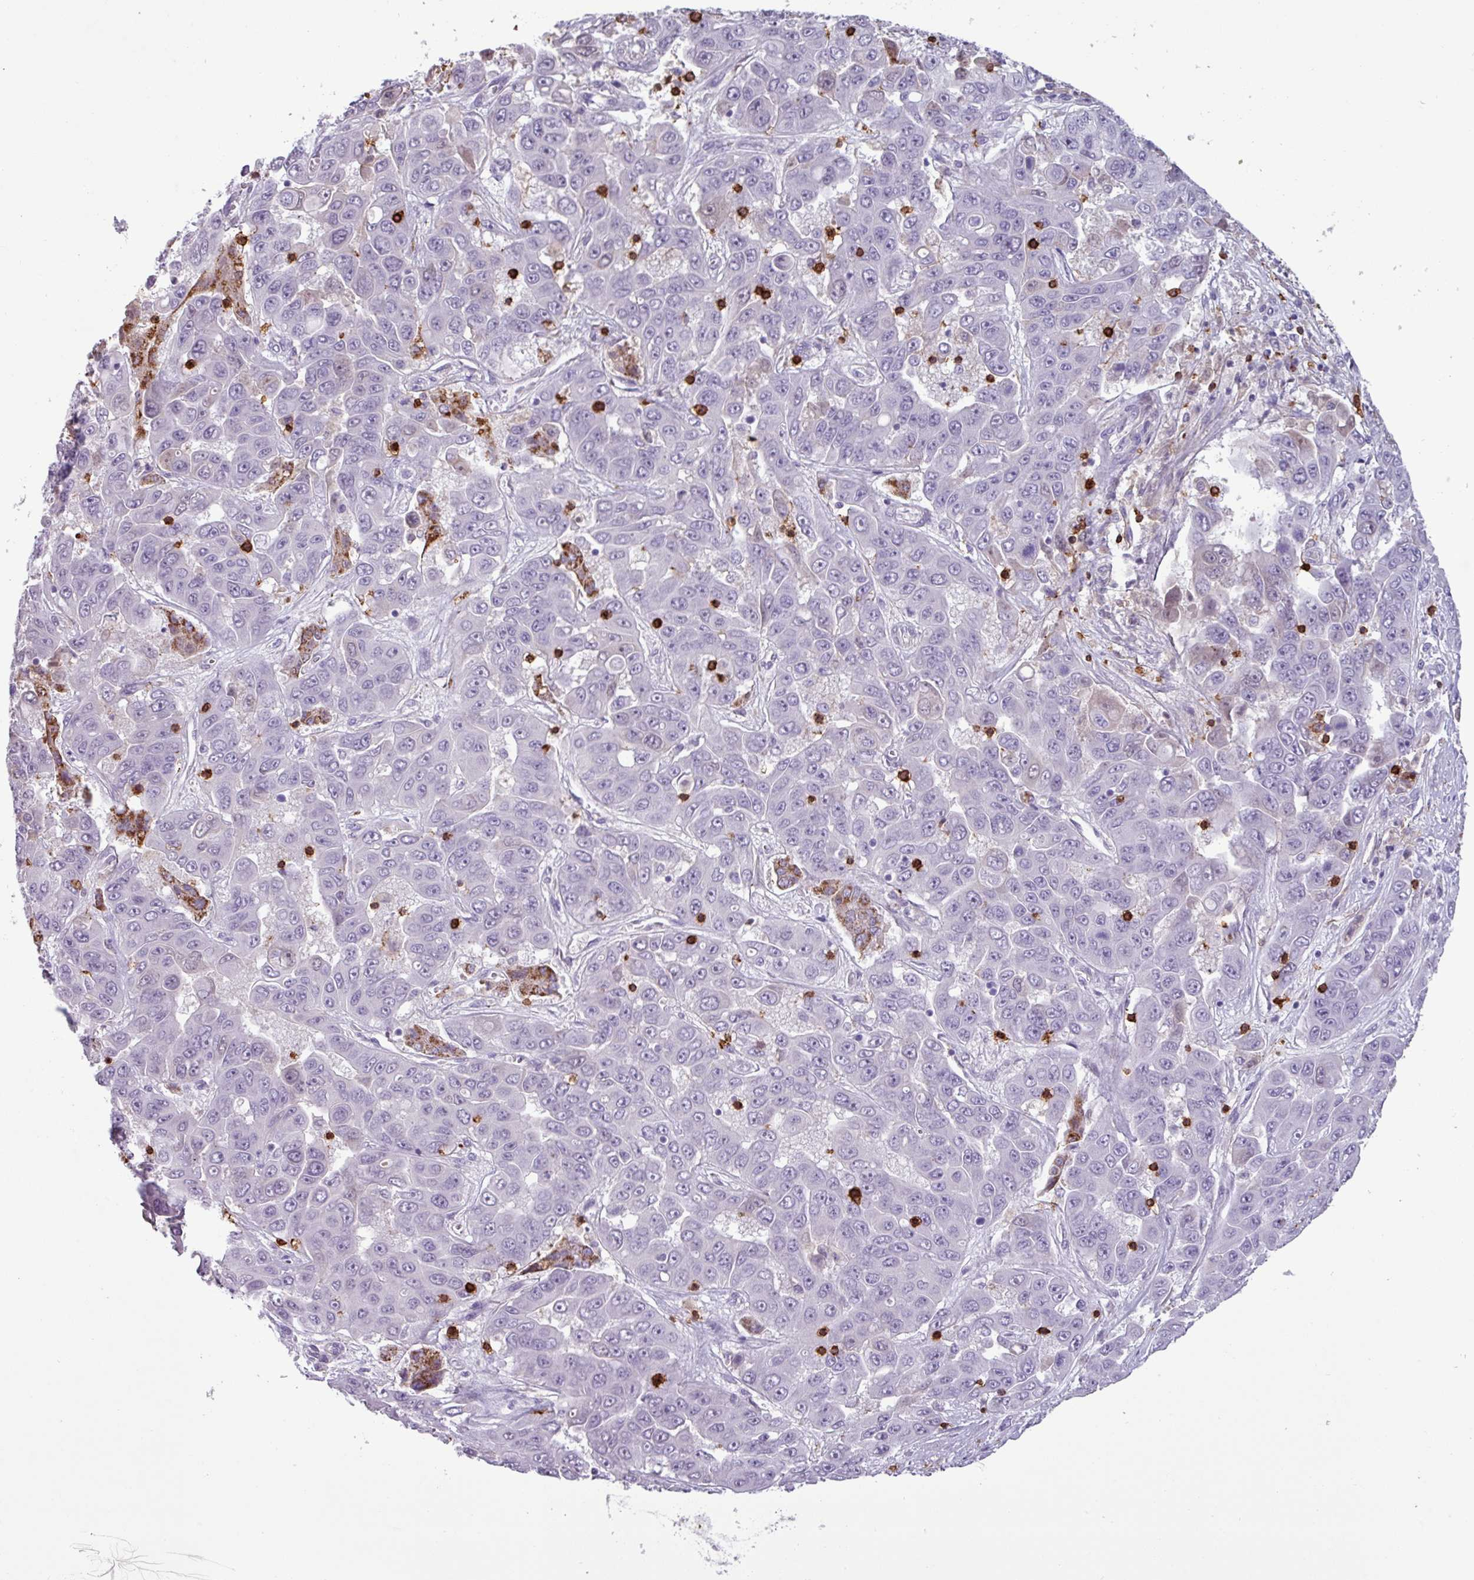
{"staining": {"intensity": "negative", "quantity": "none", "location": "none"}, "tissue": "liver cancer", "cell_type": "Tumor cells", "image_type": "cancer", "snomed": [{"axis": "morphology", "description": "Cholangiocarcinoma"}, {"axis": "topography", "description": "Liver"}], "caption": "Liver cancer (cholangiocarcinoma) was stained to show a protein in brown. There is no significant positivity in tumor cells. (DAB (3,3'-diaminobenzidine) IHC with hematoxylin counter stain).", "gene": "CD8A", "patient": {"sex": "female", "age": 52}}